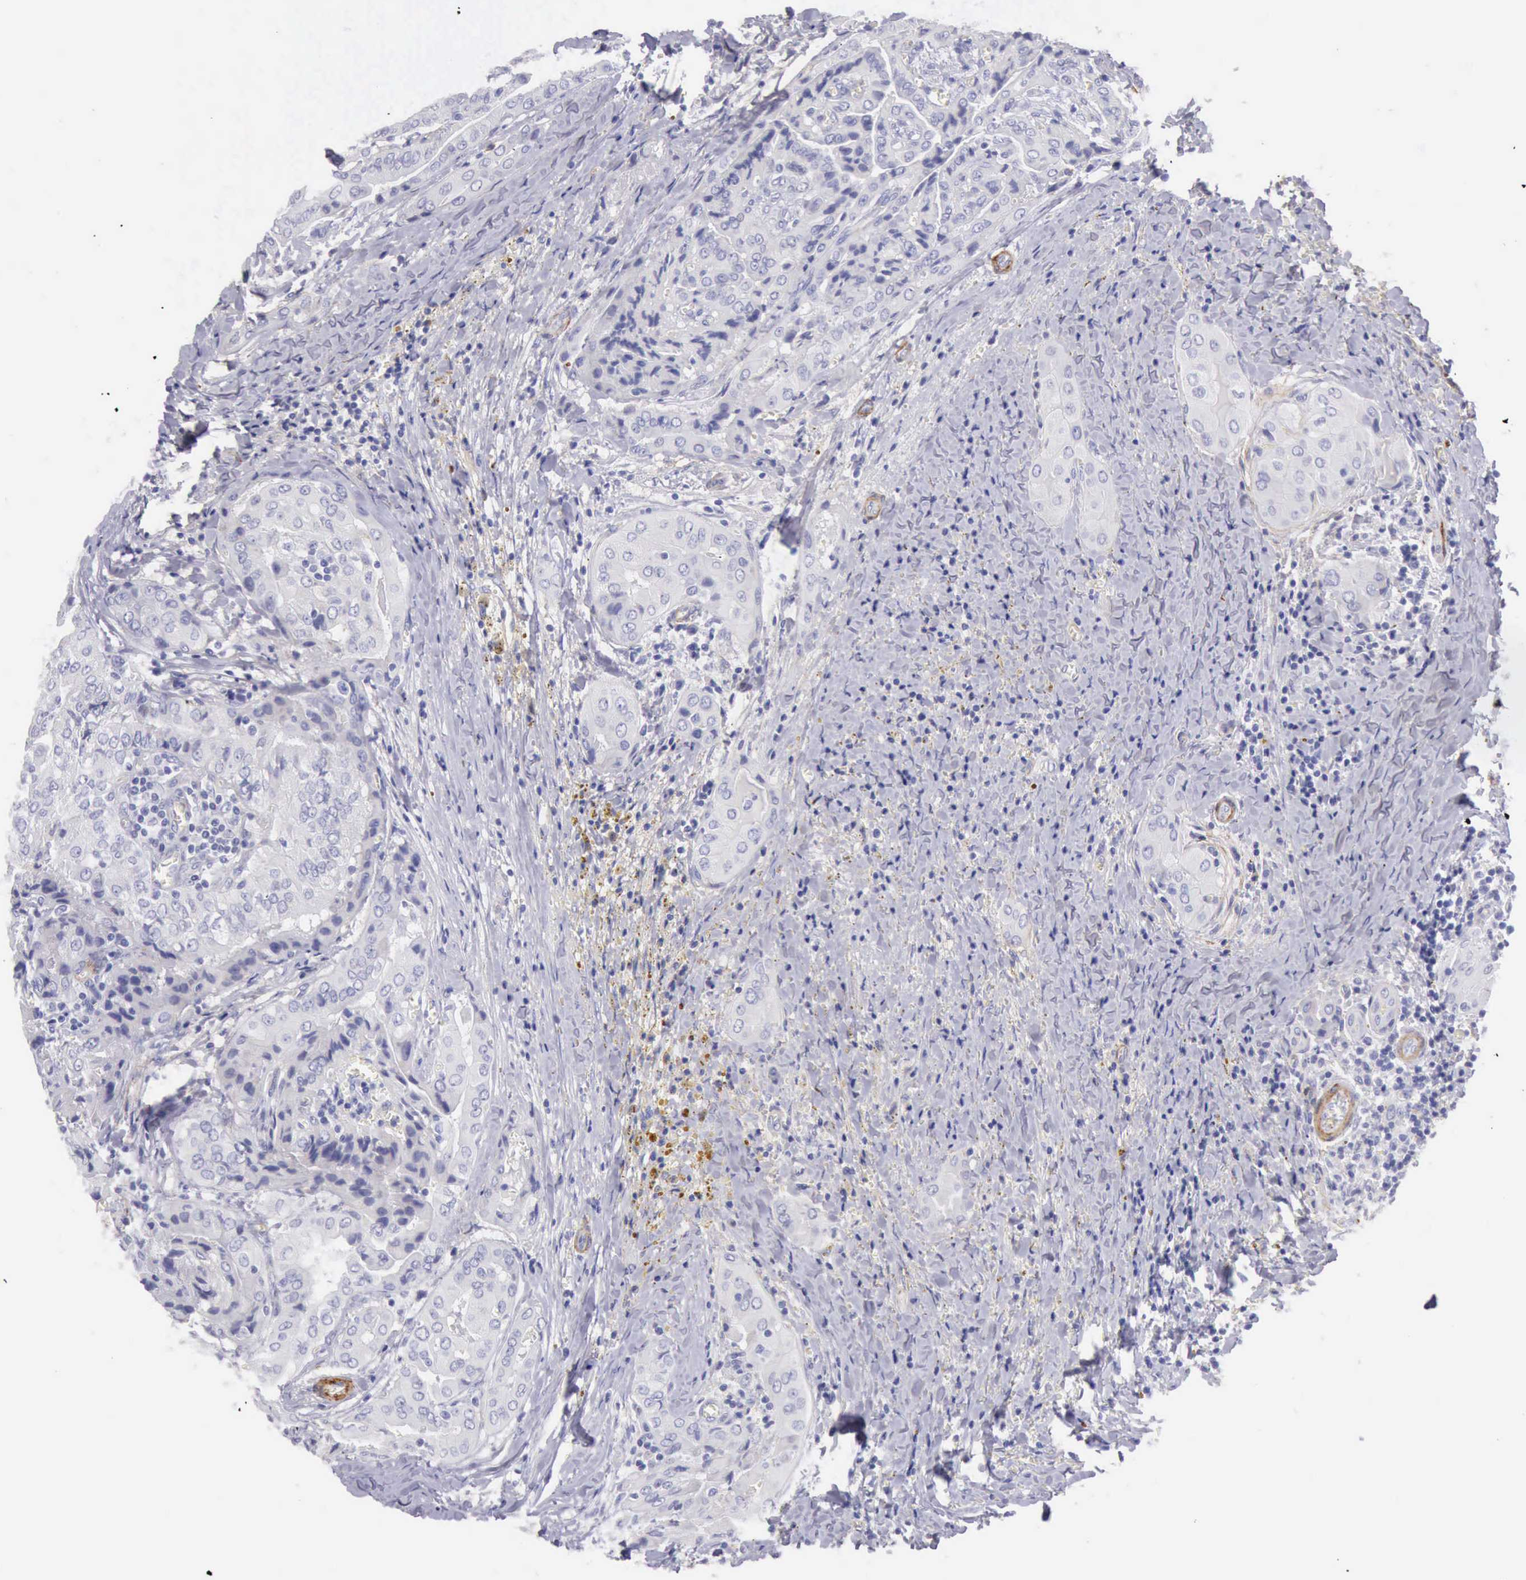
{"staining": {"intensity": "negative", "quantity": "none", "location": "none"}, "tissue": "thyroid cancer", "cell_type": "Tumor cells", "image_type": "cancer", "snomed": [{"axis": "morphology", "description": "Papillary adenocarcinoma, NOS"}, {"axis": "topography", "description": "Thyroid gland"}], "caption": "Tumor cells are negative for brown protein staining in papillary adenocarcinoma (thyroid).", "gene": "AOC3", "patient": {"sex": "female", "age": 71}}